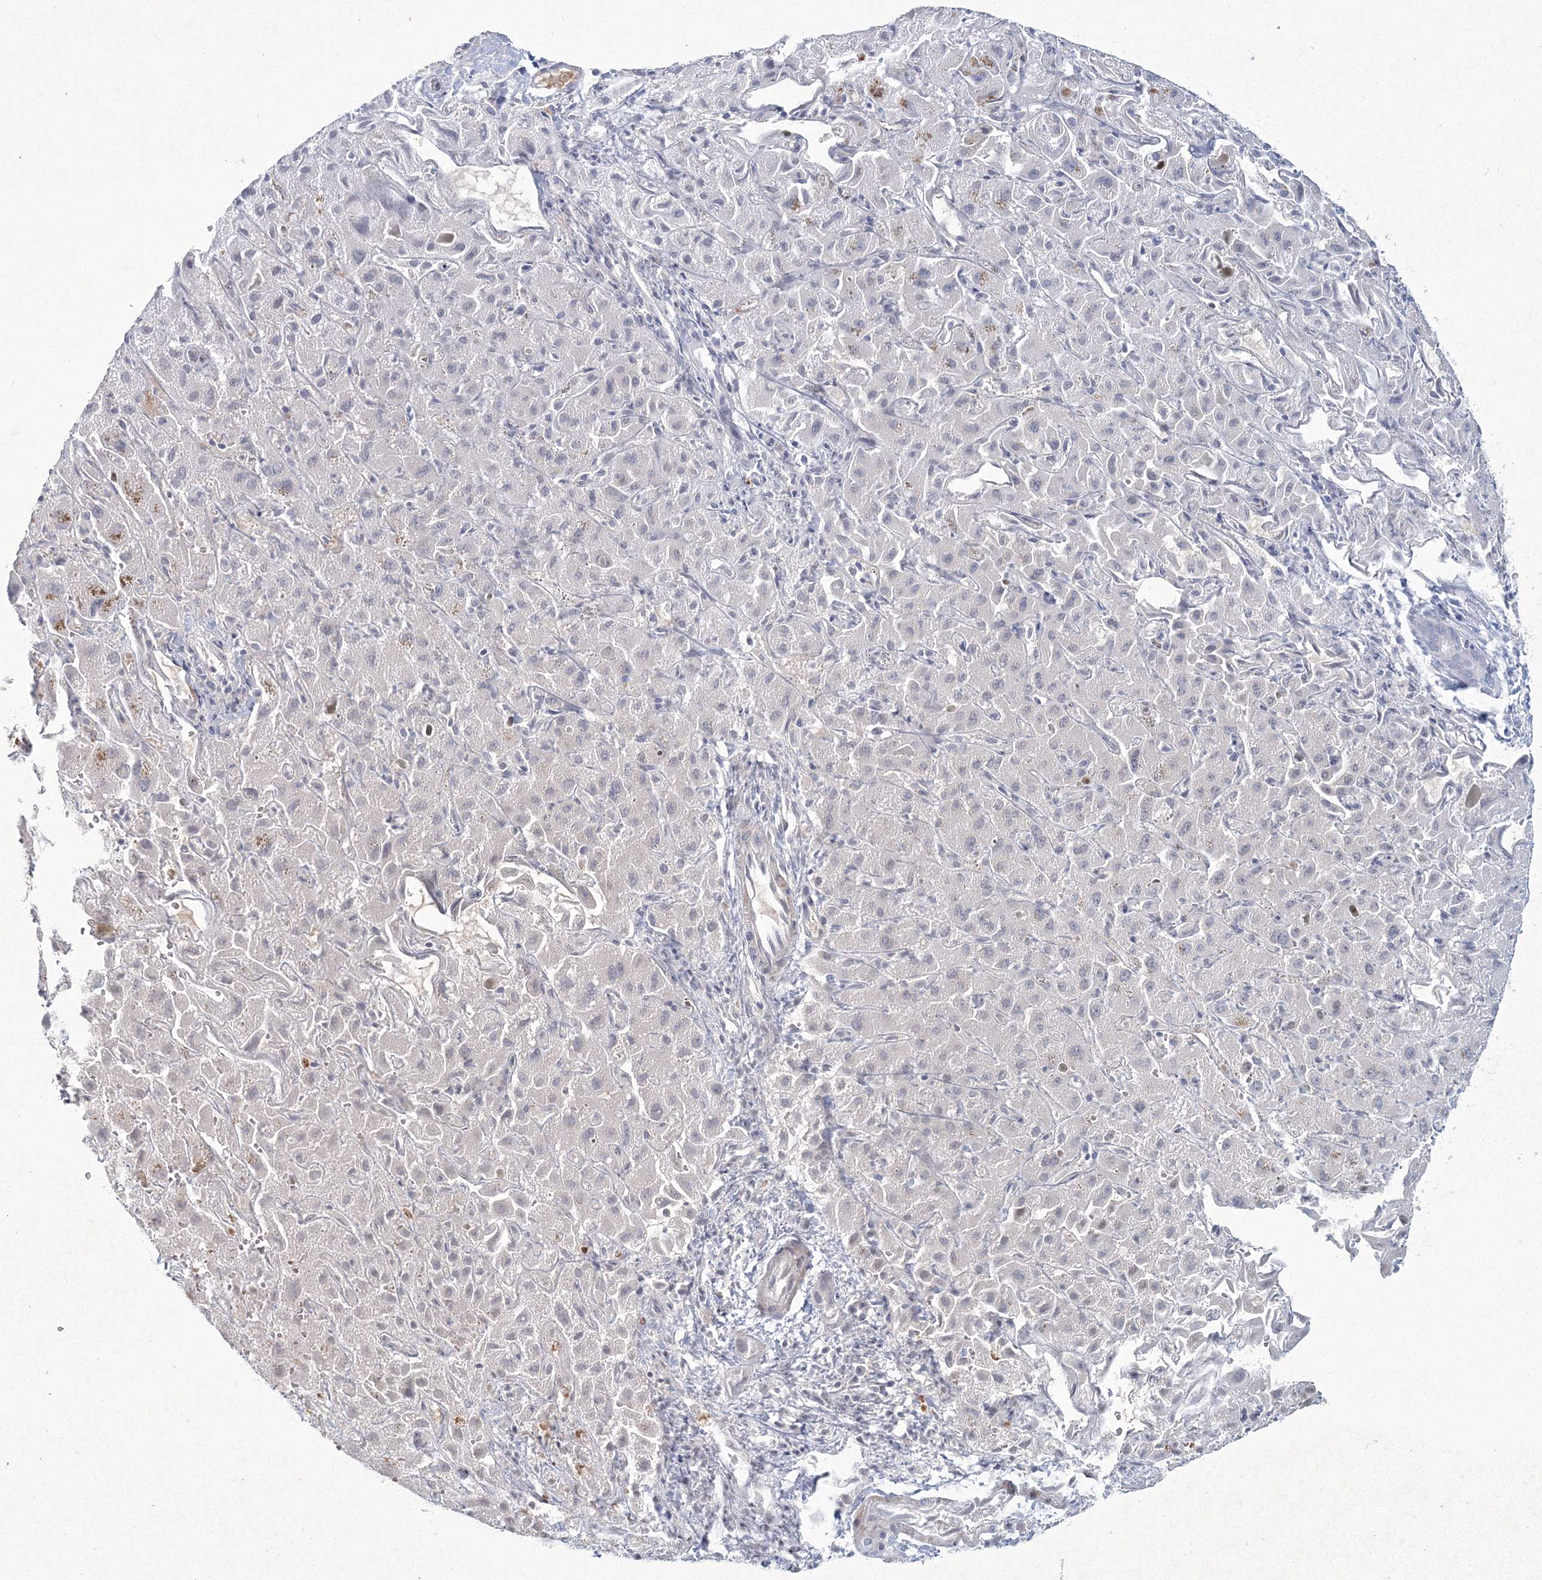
{"staining": {"intensity": "negative", "quantity": "none", "location": "none"}, "tissue": "liver cancer", "cell_type": "Tumor cells", "image_type": "cancer", "snomed": [{"axis": "morphology", "description": "Cholangiocarcinoma"}, {"axis": "topography", "description": "Liver"}], "caption": "This image is of liver cancer (cholangiocarcinoma) stained with immunohistochemistry to label a protein in brown with the nuclei are counter-stained blue. There is no expression in tumor cells.", "gene": "C3orf33", "patient": {"sex": "female", "age": 52}}